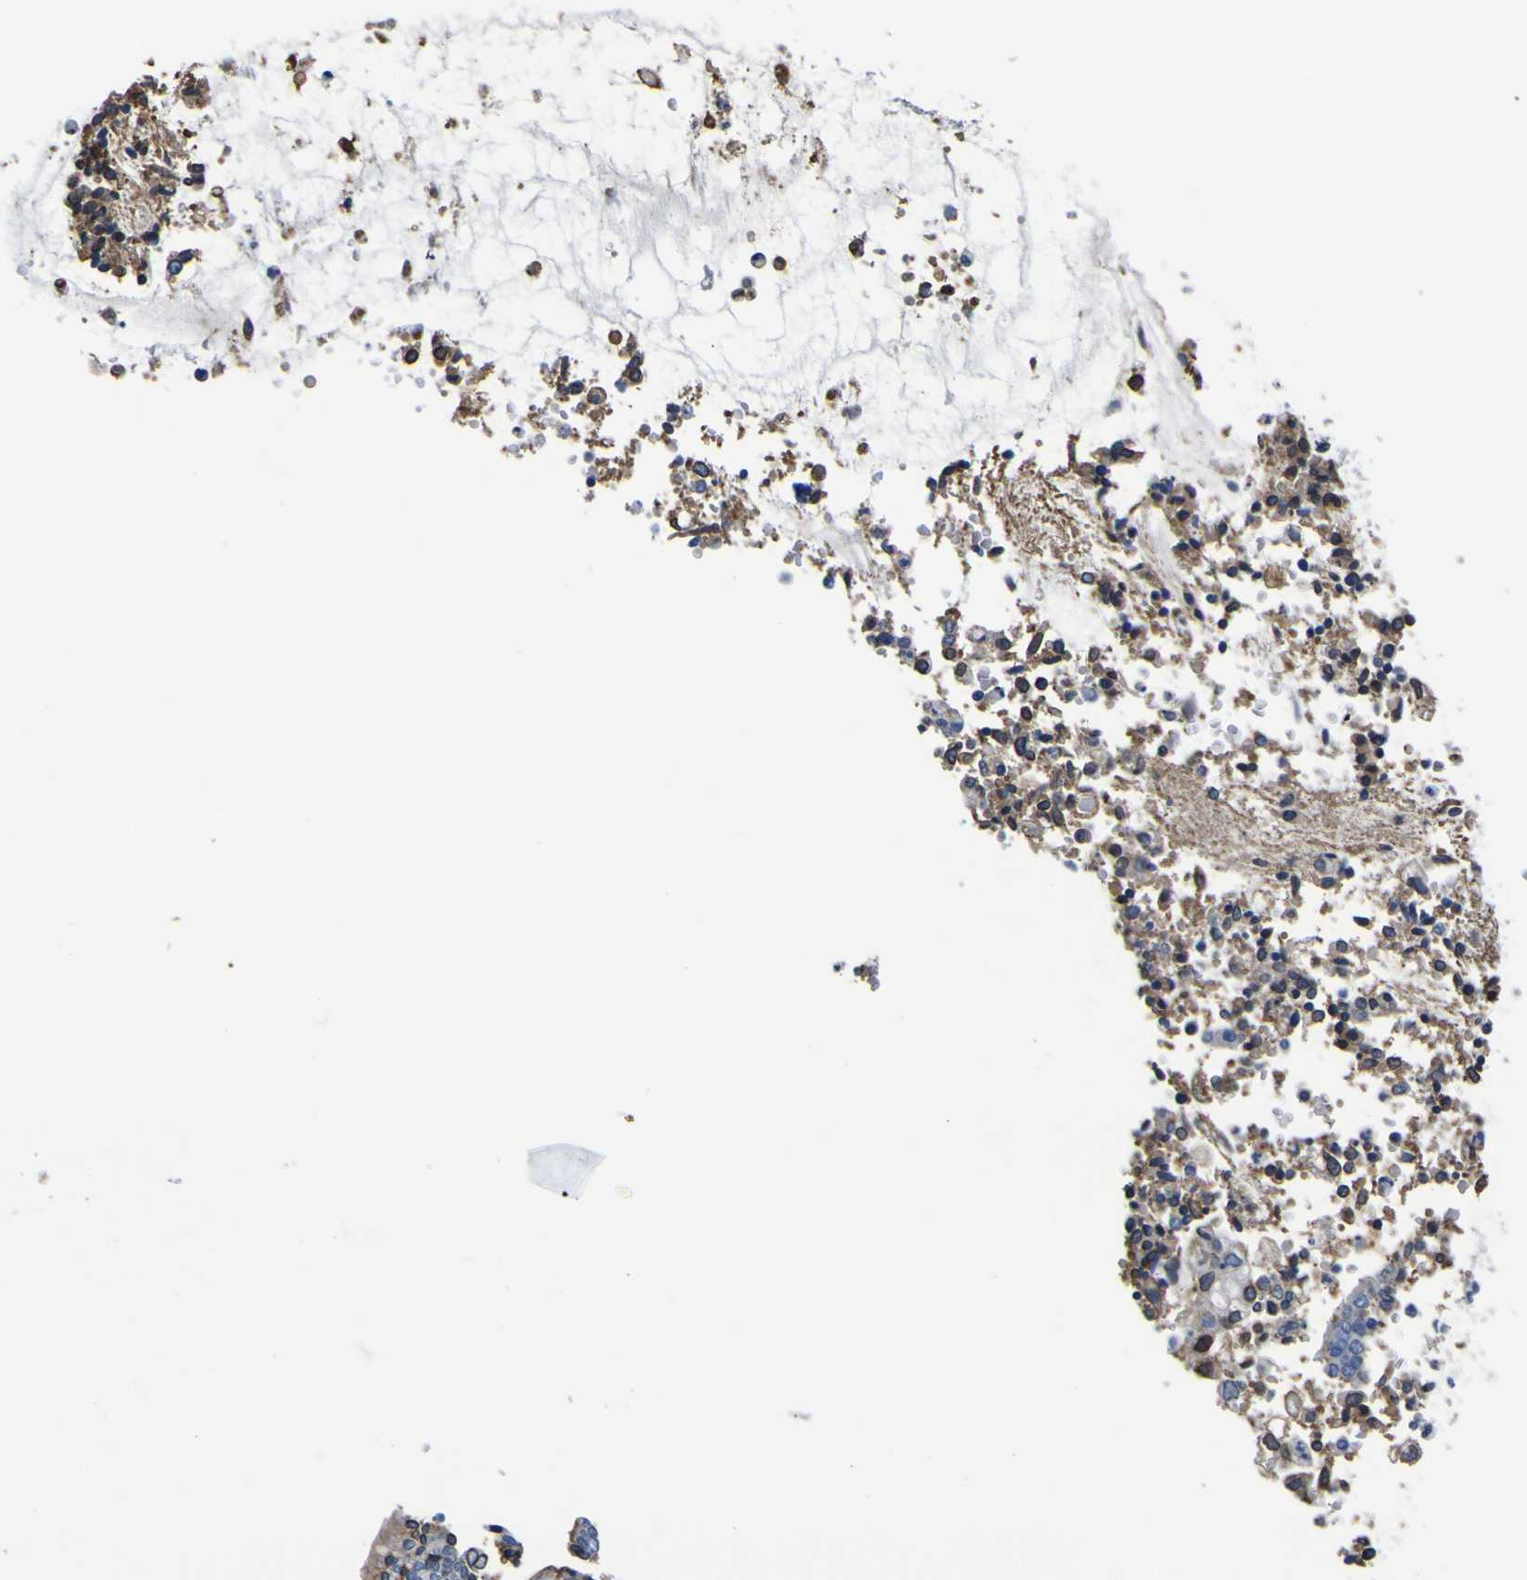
{"staining": {"intensity": "moderate", "quantity": "<25%", "location": "cytoplasmic/membranous"}, "tissue": "cervical cancer", "cell_type": "Tumor cells", "image_type": "cancer", "snomed": [{"axis": "morphology", "description": "Adenocarcinoma, NOS"}, {"axis": "topography", "description": "Cervix"}], "caption": "Cervical cancer stained with a protein marker displays moderate staining in tumor cells.", "gene": "PXDN", "patient": {"sex": "female", "age": 44}}